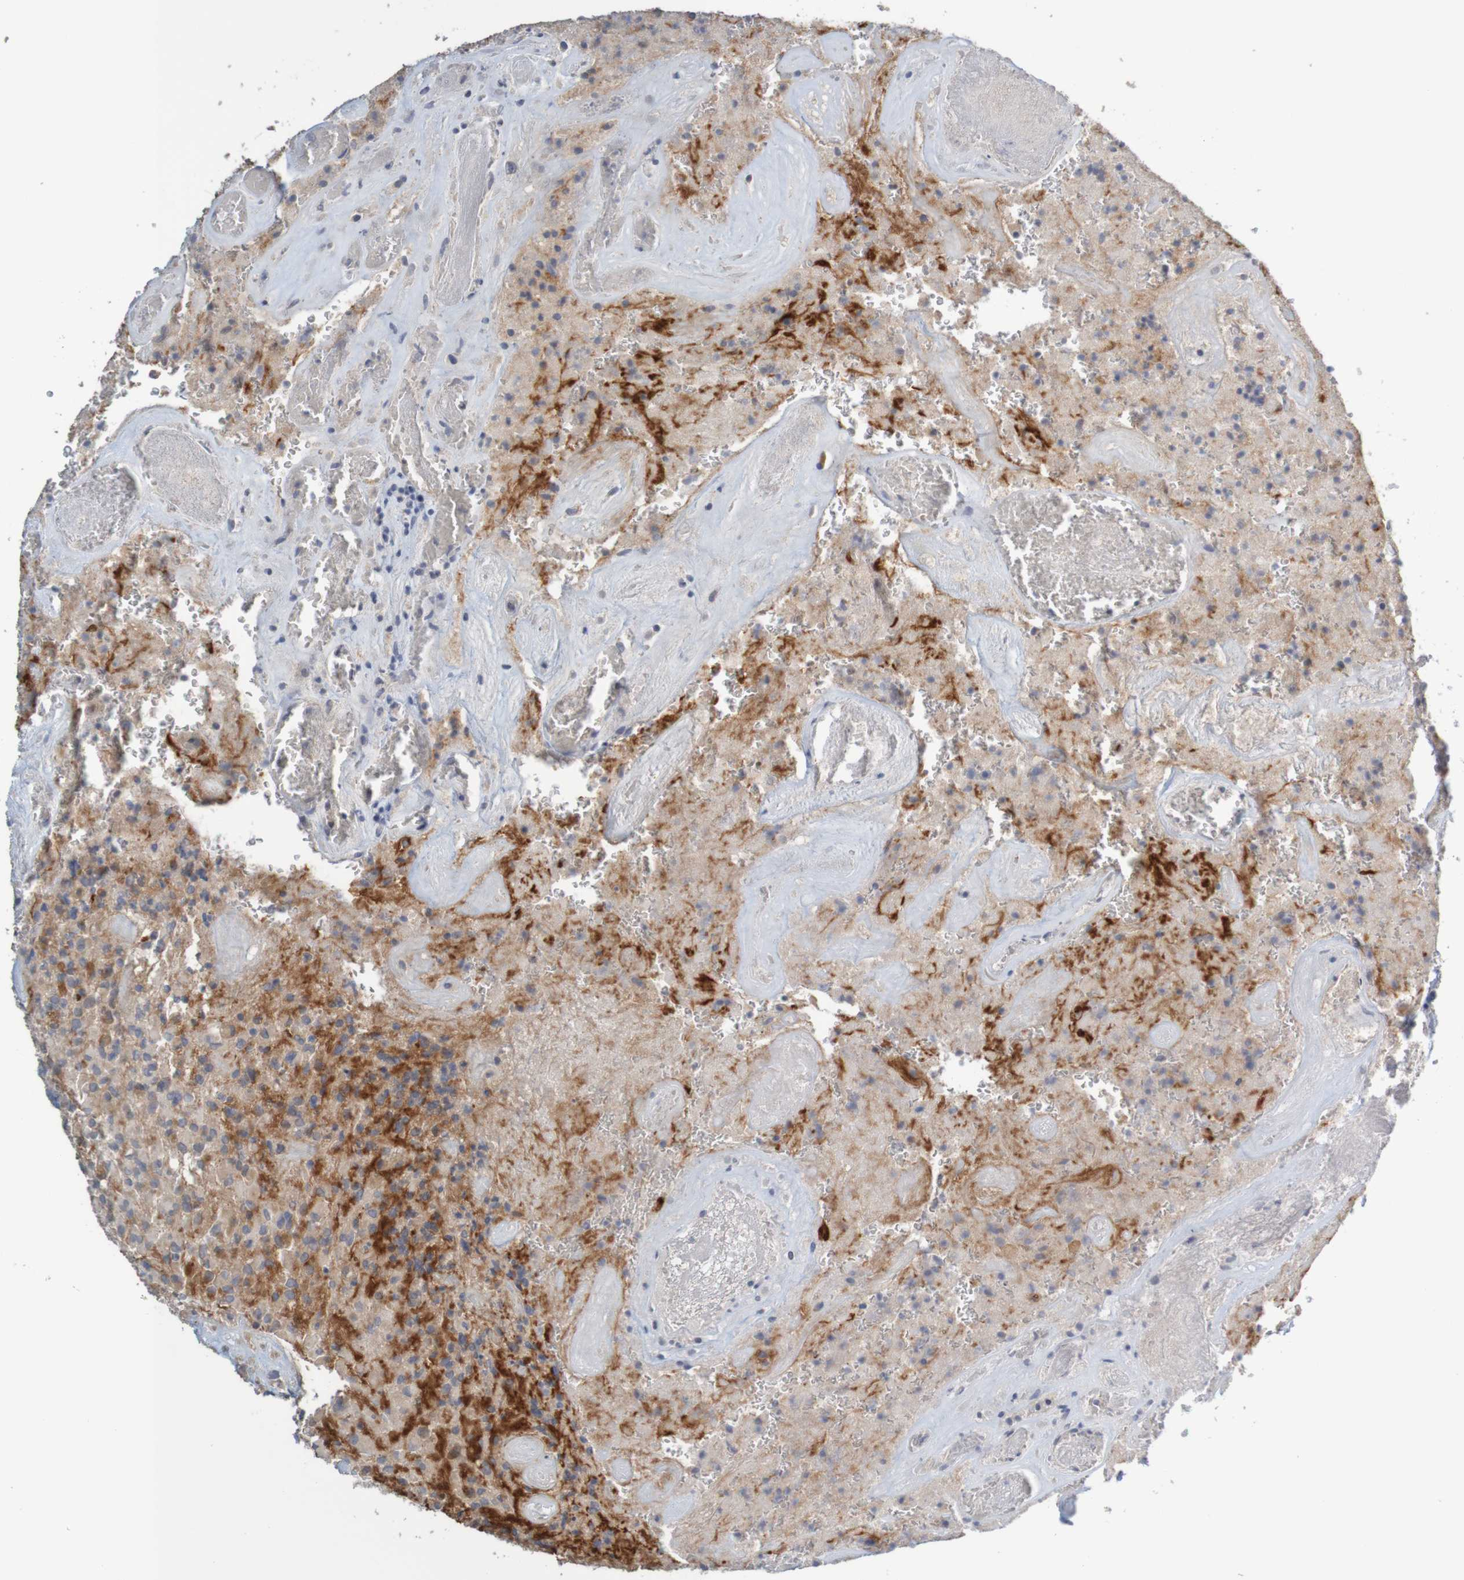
{"staining": {"intensity": "moderate", "quantity": "25%-75%", "location": "cytoplasmic/membranous"}, "tissue": "glioma", "cell_type": "Tumor cells", "image_type": "cancer", "snomed": [{"axis": "morphology", "description": "Glioma, malignant, High grade"}, {"axis": "topography", "description": "Brain"}], "caption": "The image shows a brown stain indicating the presence of a protein in the cytoplasmic/membranous of tumor cells in glioma. The staining is performed using DAB brown chromogen to label protein expression. The nuclei are counter-stained blue using hematoxylin.", "gene": "ANKK1", "patient": {"sex": "male", "age": 71}}